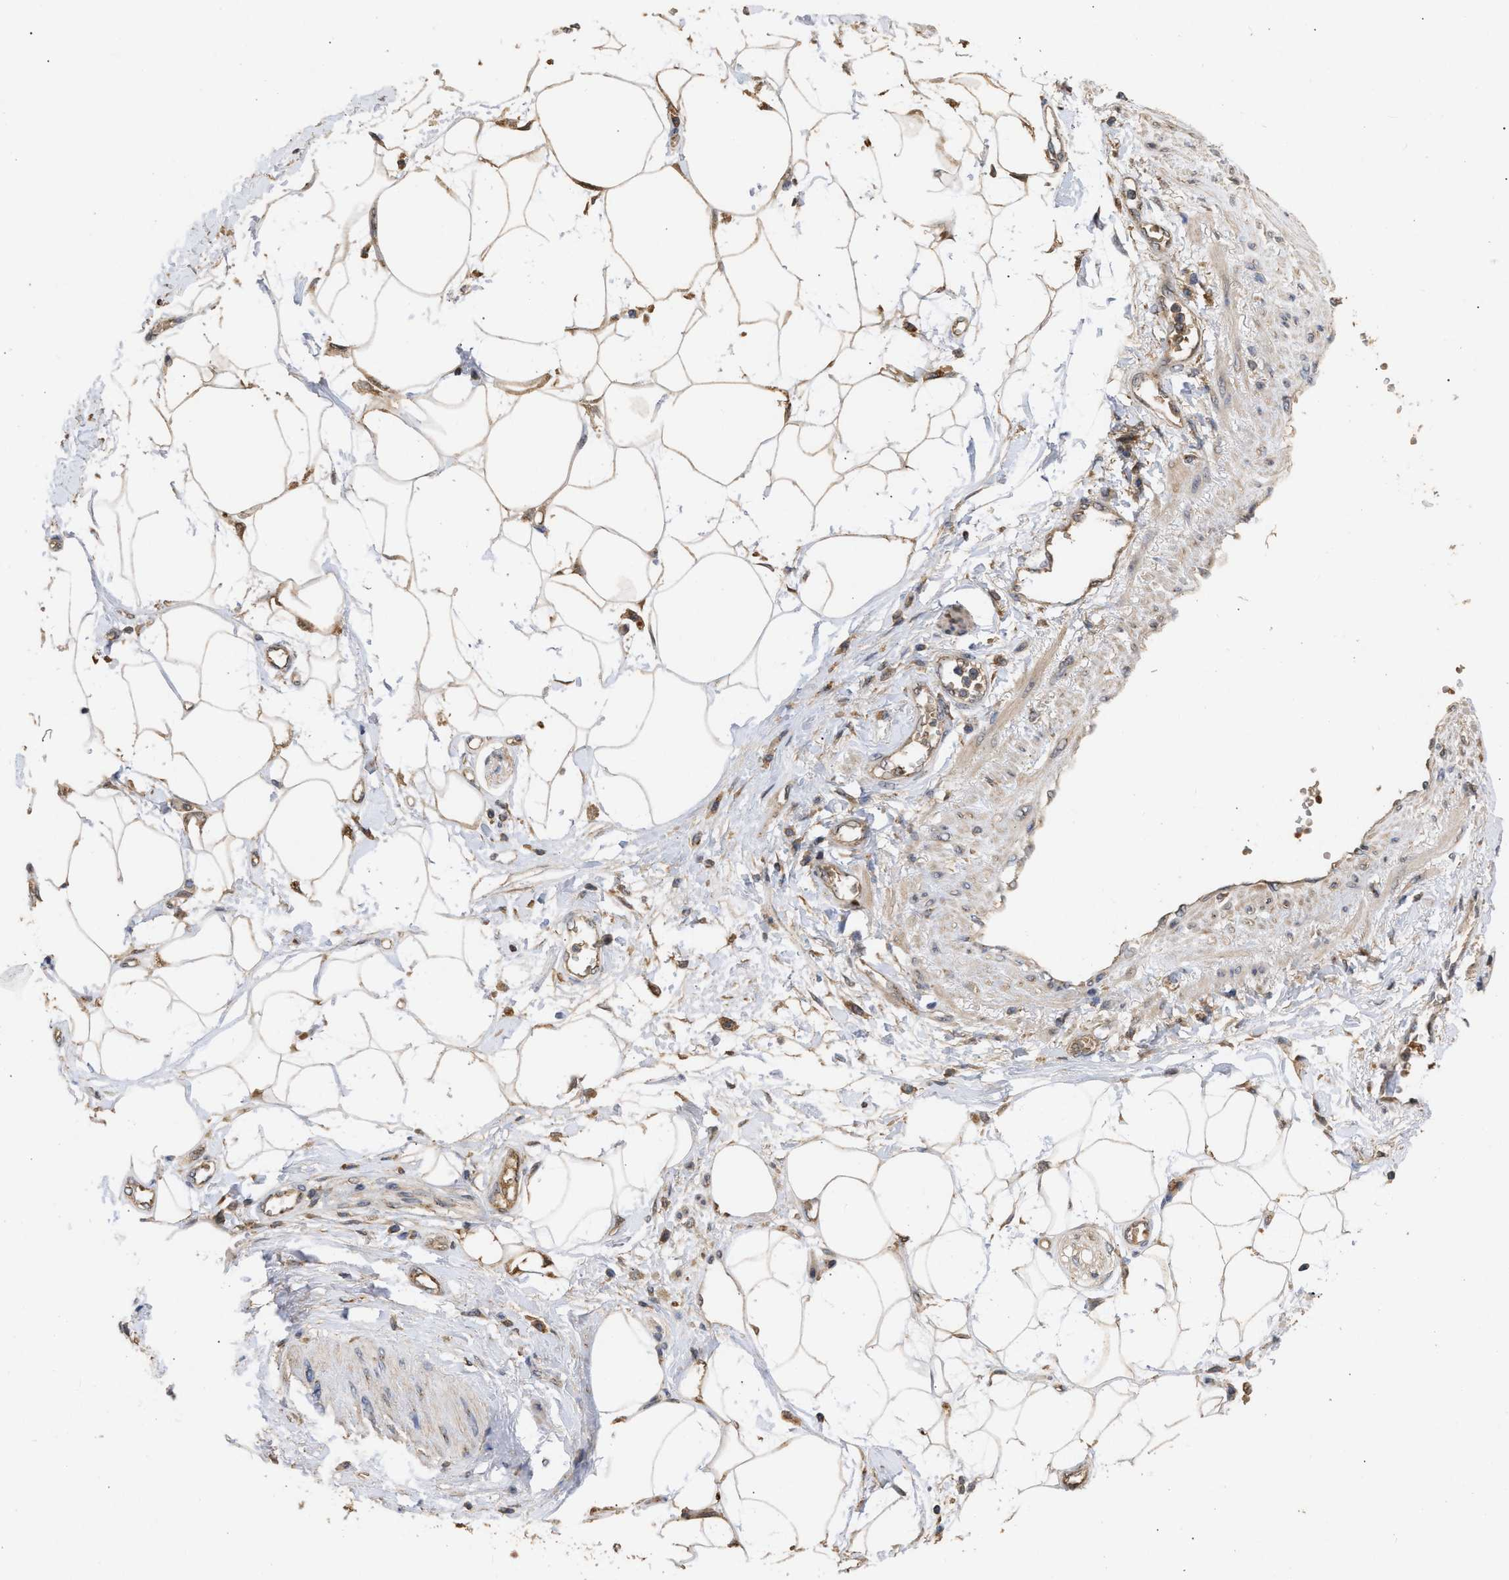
{"staining": {"intensity": "negative", "quantity": "none", "location": "none"}, "tissue": "adipose tissue", "cell_type": "Adipocytes", "image_type": "normal", "snomed": [{"axis": "morphology", "description": "Normal tissue, NOS"}, {"axis": "morphology", "description": "Adenocarcinoma, NOS"}, {"axis": "topography", "description": "Duodenum"}, {"axis": "topography", "description": "Peripheral nerve tissue"}], "caption": "Normal adipose tissue was stained to show a protein in brown. There is no significant expression in adipocytes. (DAB (3,3'-diaminobenzidine) IHC with hematoxylin counter stain).", "gene": "FITM1", "patient": {"sex": "female", "age": 60}}